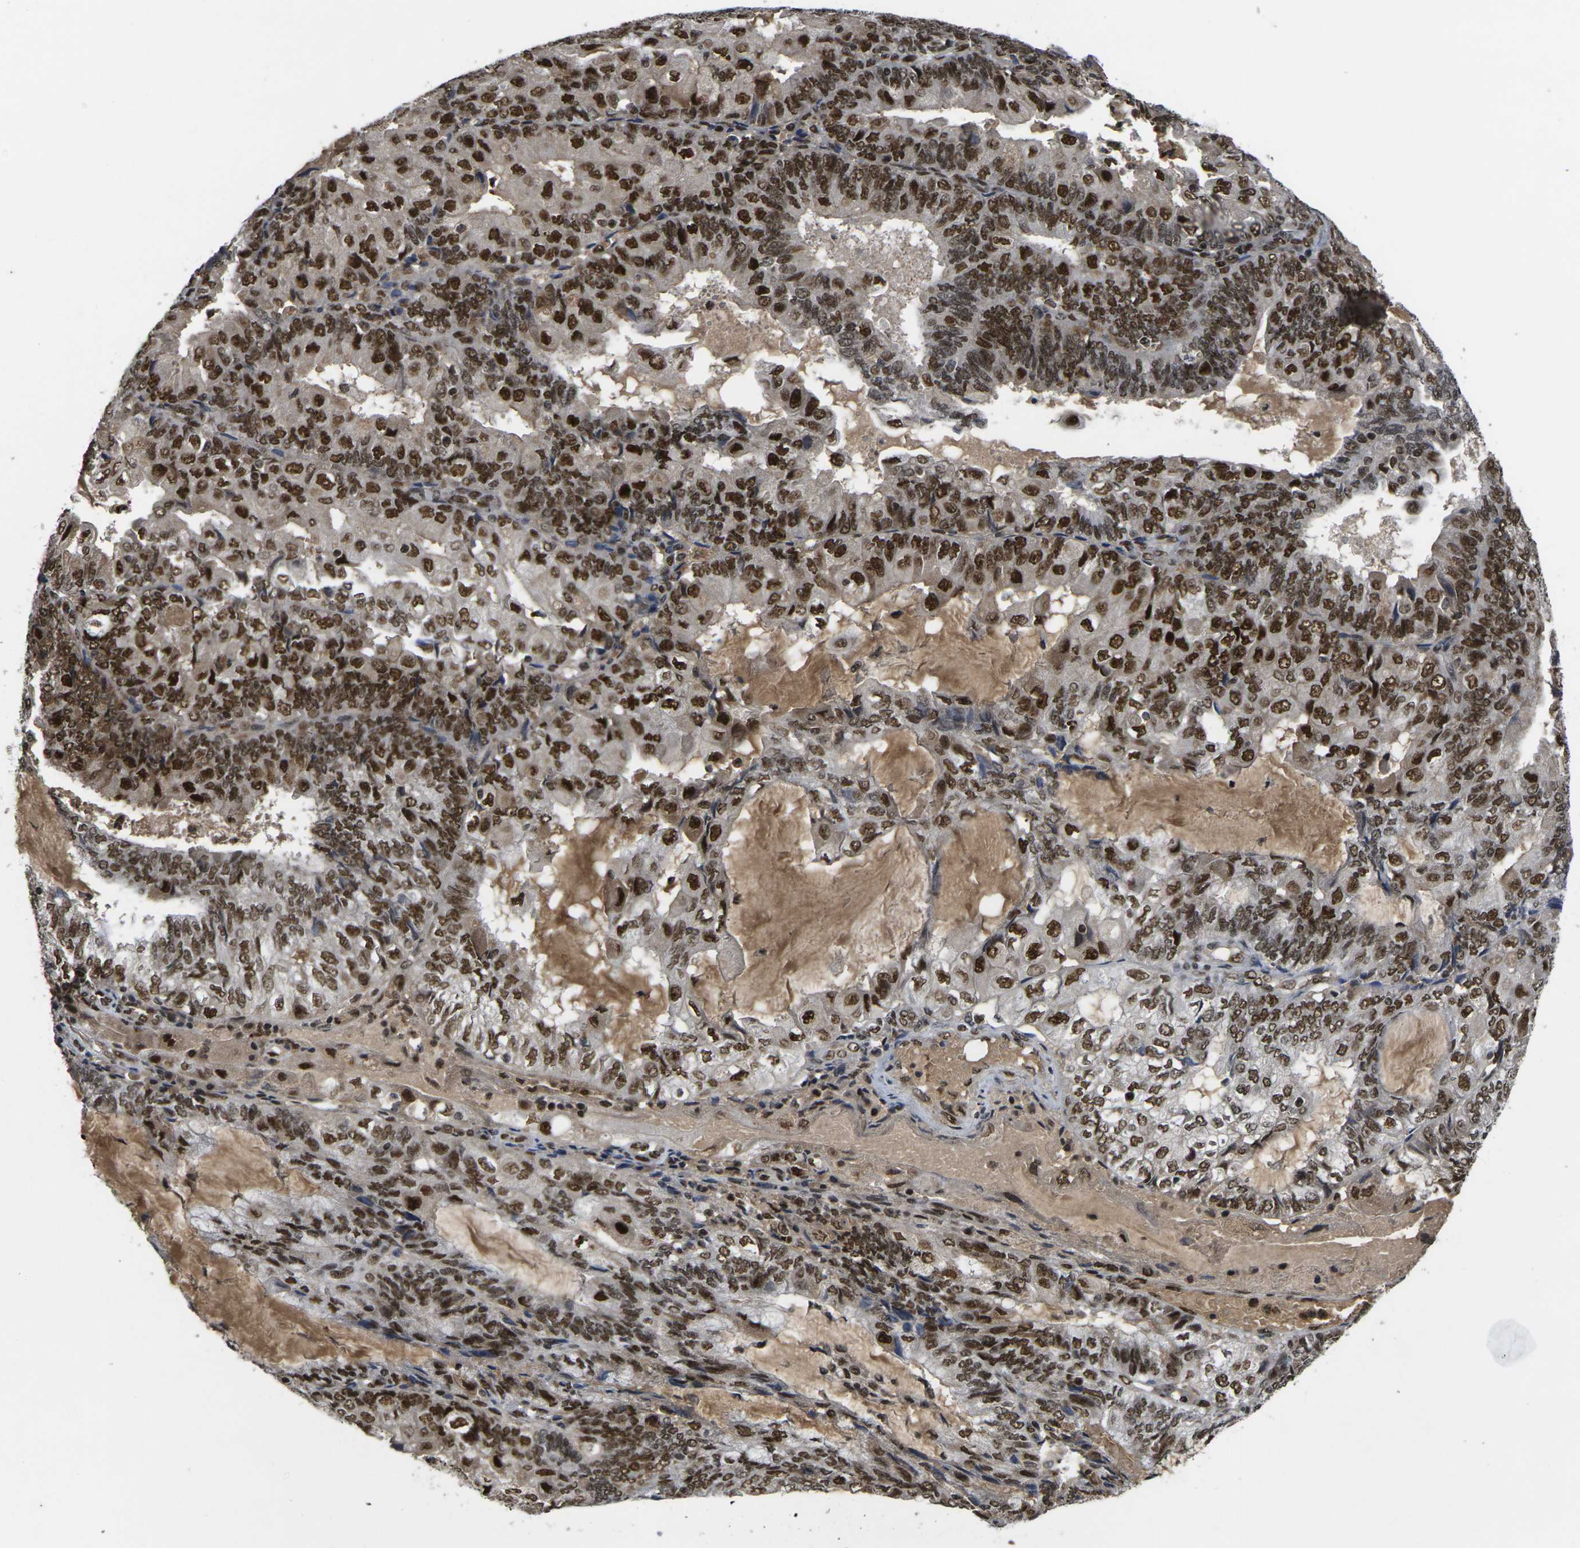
{"staining": {"intensity": "strong", "quantity": ">75%", "location": "nuclear"}, "tissue": "endometrial cancer", "cell_type": "Tumor cells", "image_type": "cancer", "snomed": [{"axis": "morphology", "description": "Adenocarcinoma, NOS"}, {"axis": "topography", "description": "Endometrium"}], "caption": "Adenocarcinoma (endometrial) tissue shows strong nuclear expression in approximately >75% of tumor cells, visualized by immunohistochemistry. Immunohistochemistry stains the protein in brown and the nuclei are stained blue.", "gene": "GTF2E1", "patient": {"sex": "female", "age": 81}}